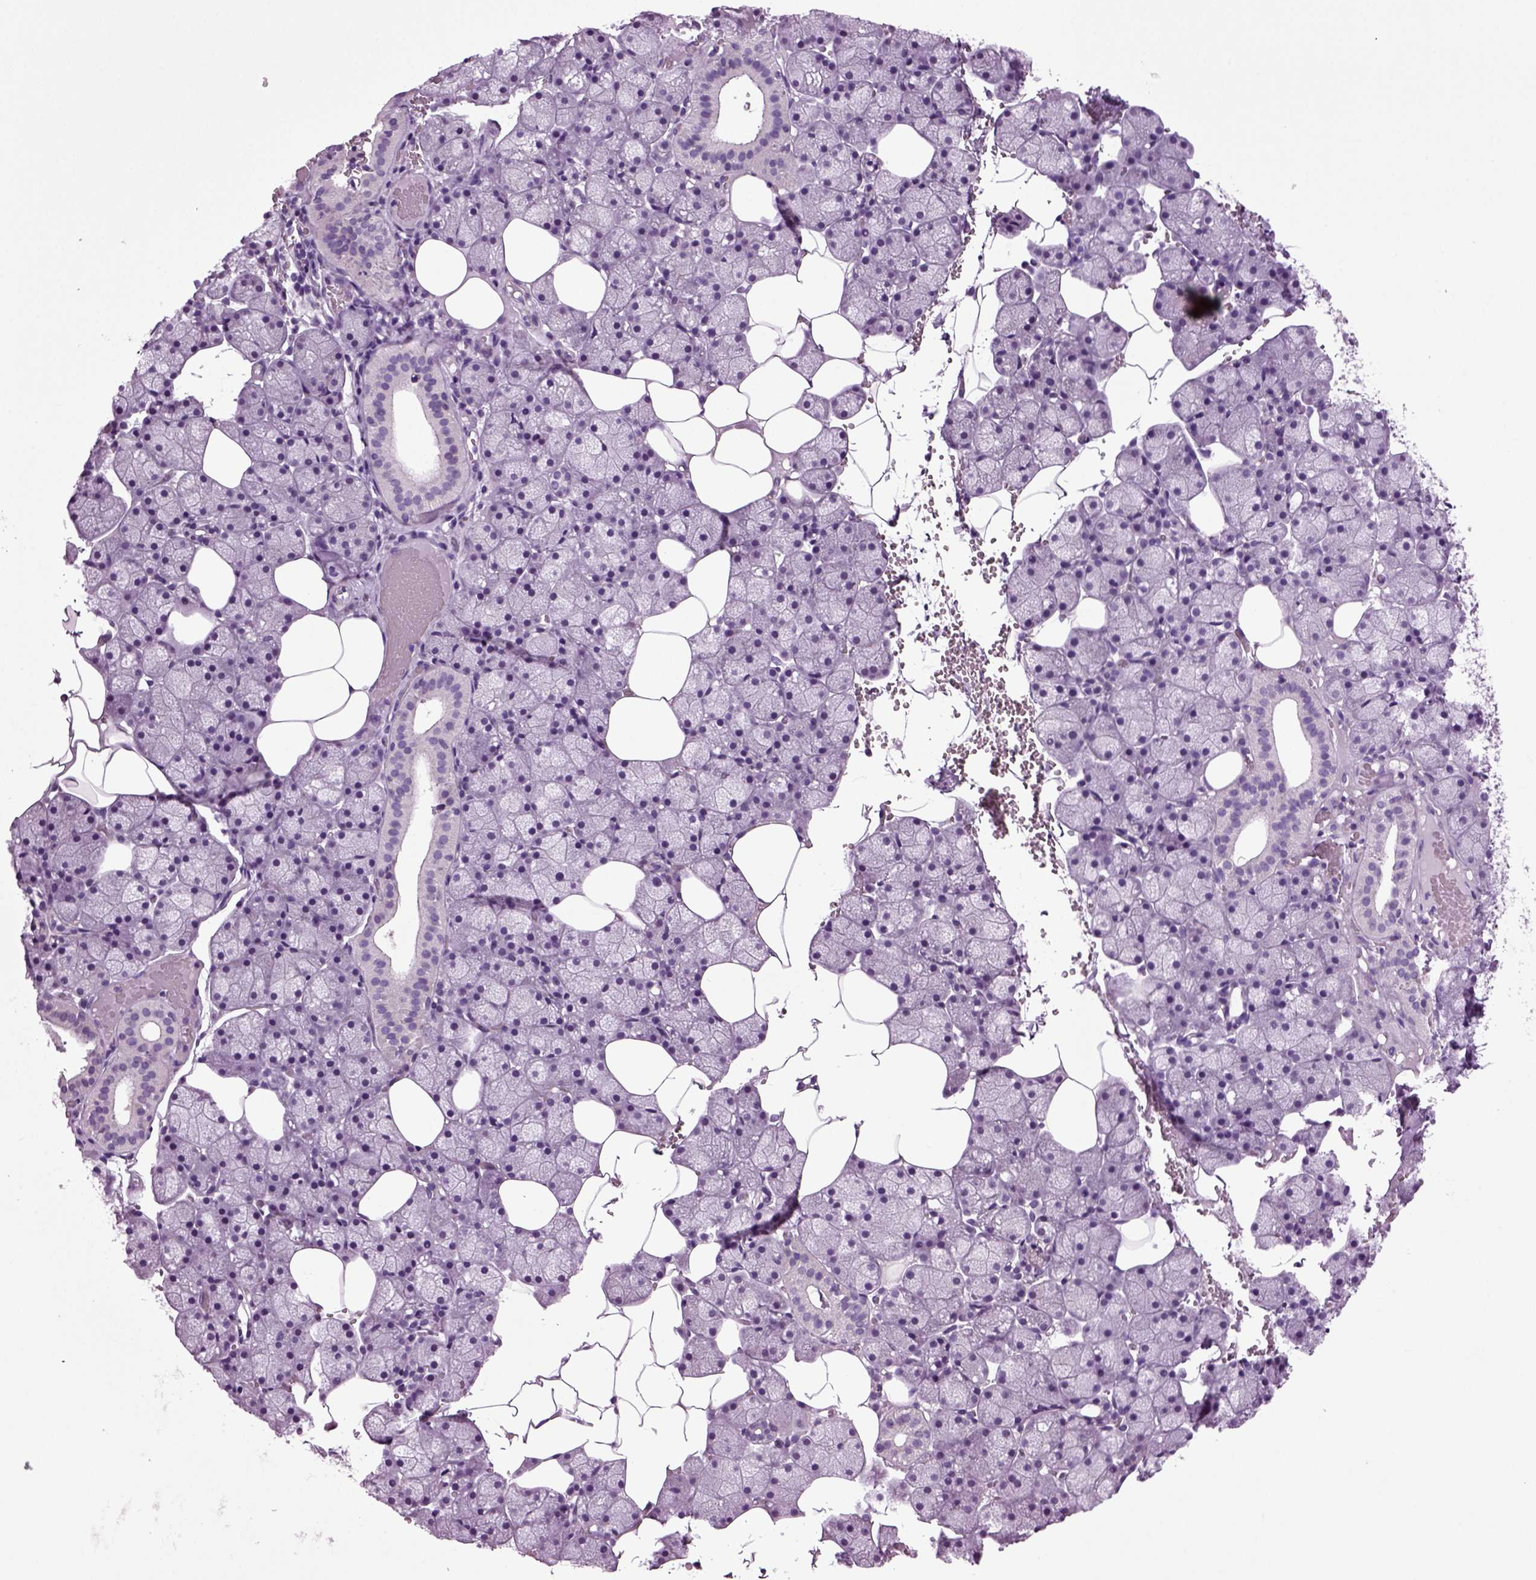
{"staining": {"intensity": "negative", "quantity": "none", "location": "none"}, "tissue": "salivary gland", "cell_type": "Glandular cells", "image_type": "normal", "snomed": [{"axis": "morphology", "description": "Normal tissue, NOS"}, {"axis": "topography", "description": "Salivary gland"}], "caption": "Image shows no significant protein staining in glandular cells of unremarkable salivary gland. Brightfield microscopy of IHC stained with DAB (3,3'-diaminobenzidine) (brown) and hematoxylin (blue), captured at high magnification.", "gene": "PLCH2", "patient": {"sex": "male", "age": 38}}